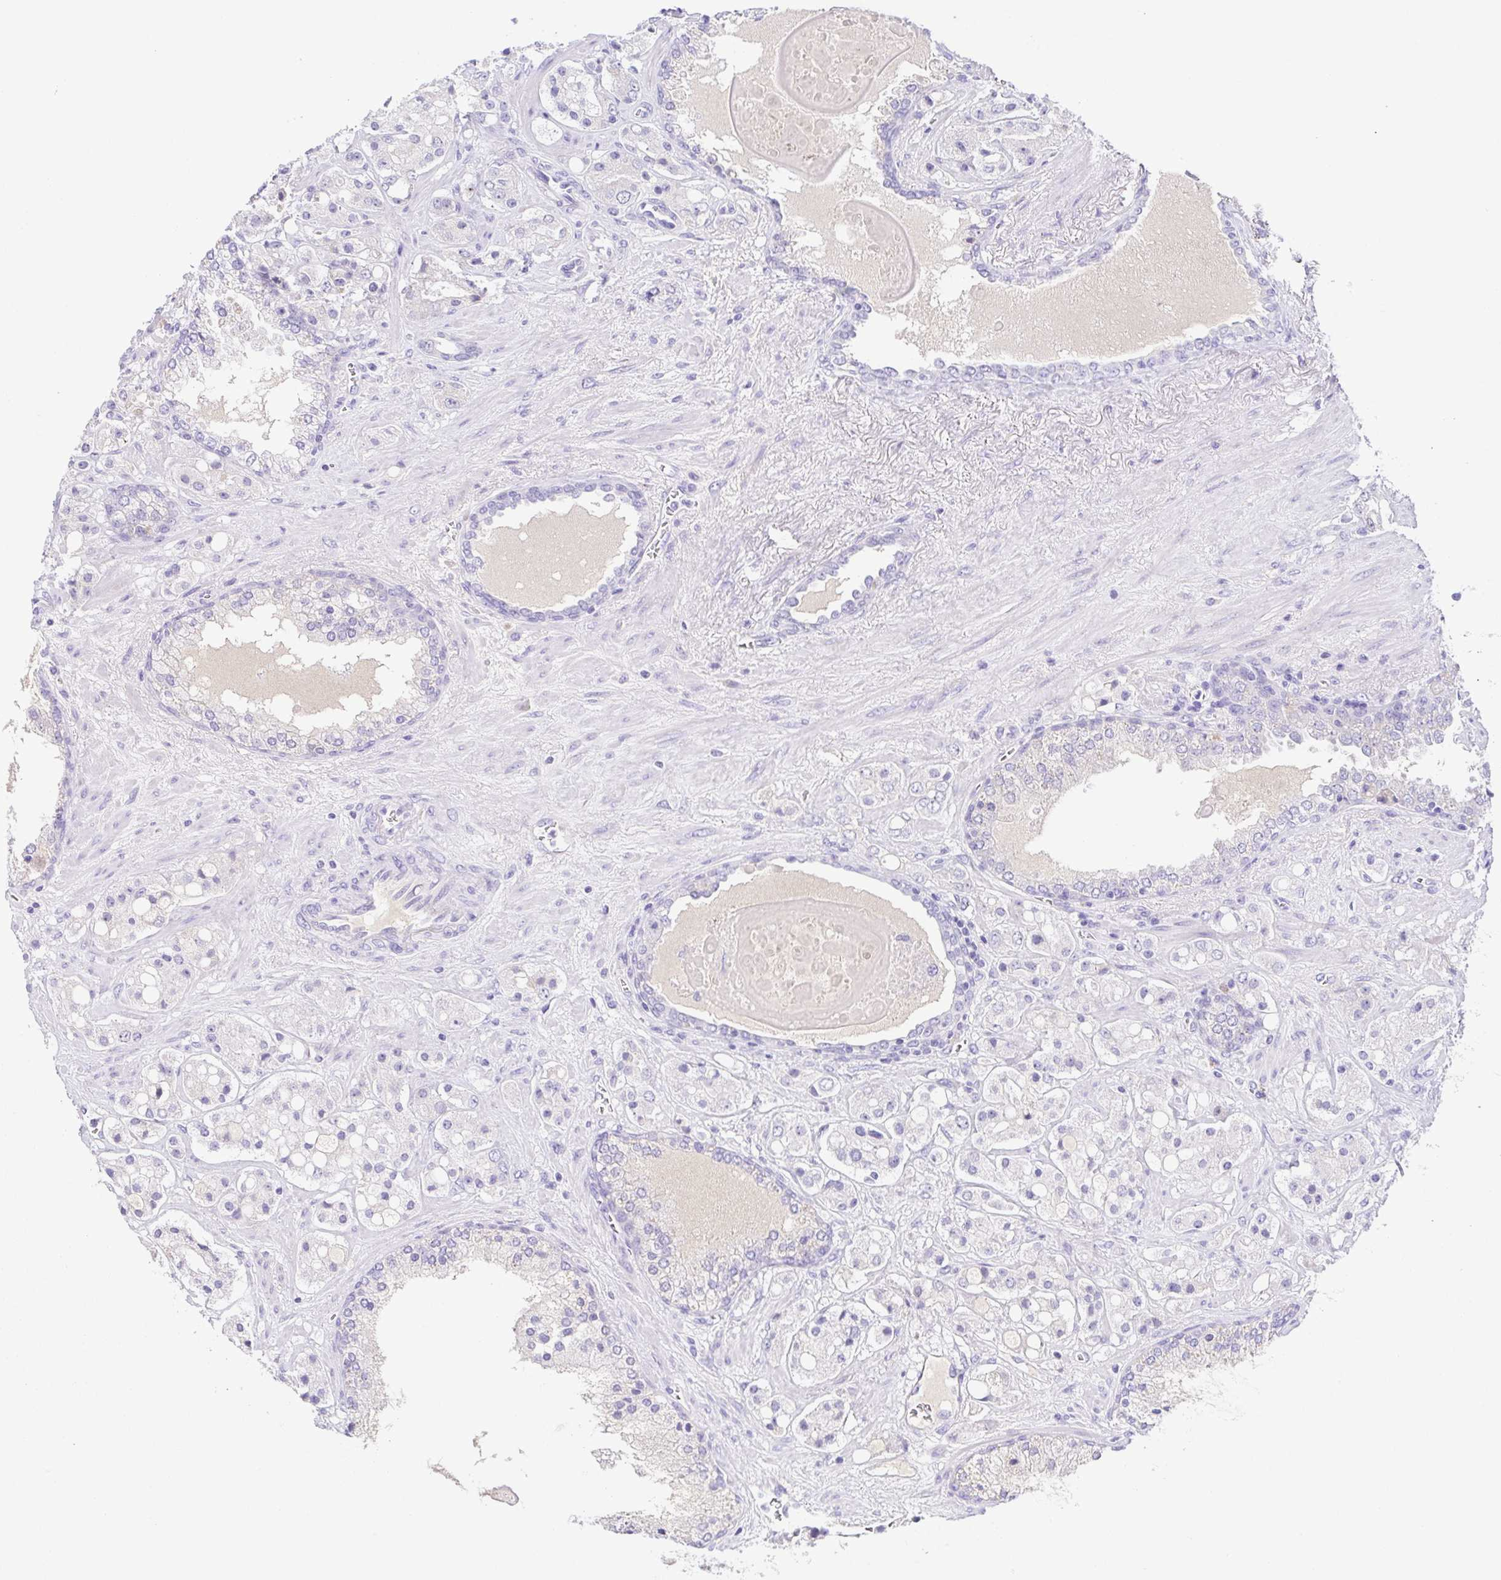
{"staining": {"intensity": "negative", "quantity": "none", "location": "none"}, "tissue": "prostate cancer", "cell_type": "Tumor cells", "image_type": "cancer", "snomed": [{"axis": "morphology", "description": "Adenocarcinoma, High grade"}, {"axis": "topography", "description": "Prostate"}], "caption": "Immunohistochemistry image of adenocarcinoma (high-grade) (prostate) stained for a protein (brown), which exhibits no staining in tumor cells. The staining is performed using DAB (3,3'-diaminobenzidine) brown chromogen with nuclei counter-stained in using hematoxylin.", "gene": "A1BG", "patient": {"sex": "male", "age": 67}}